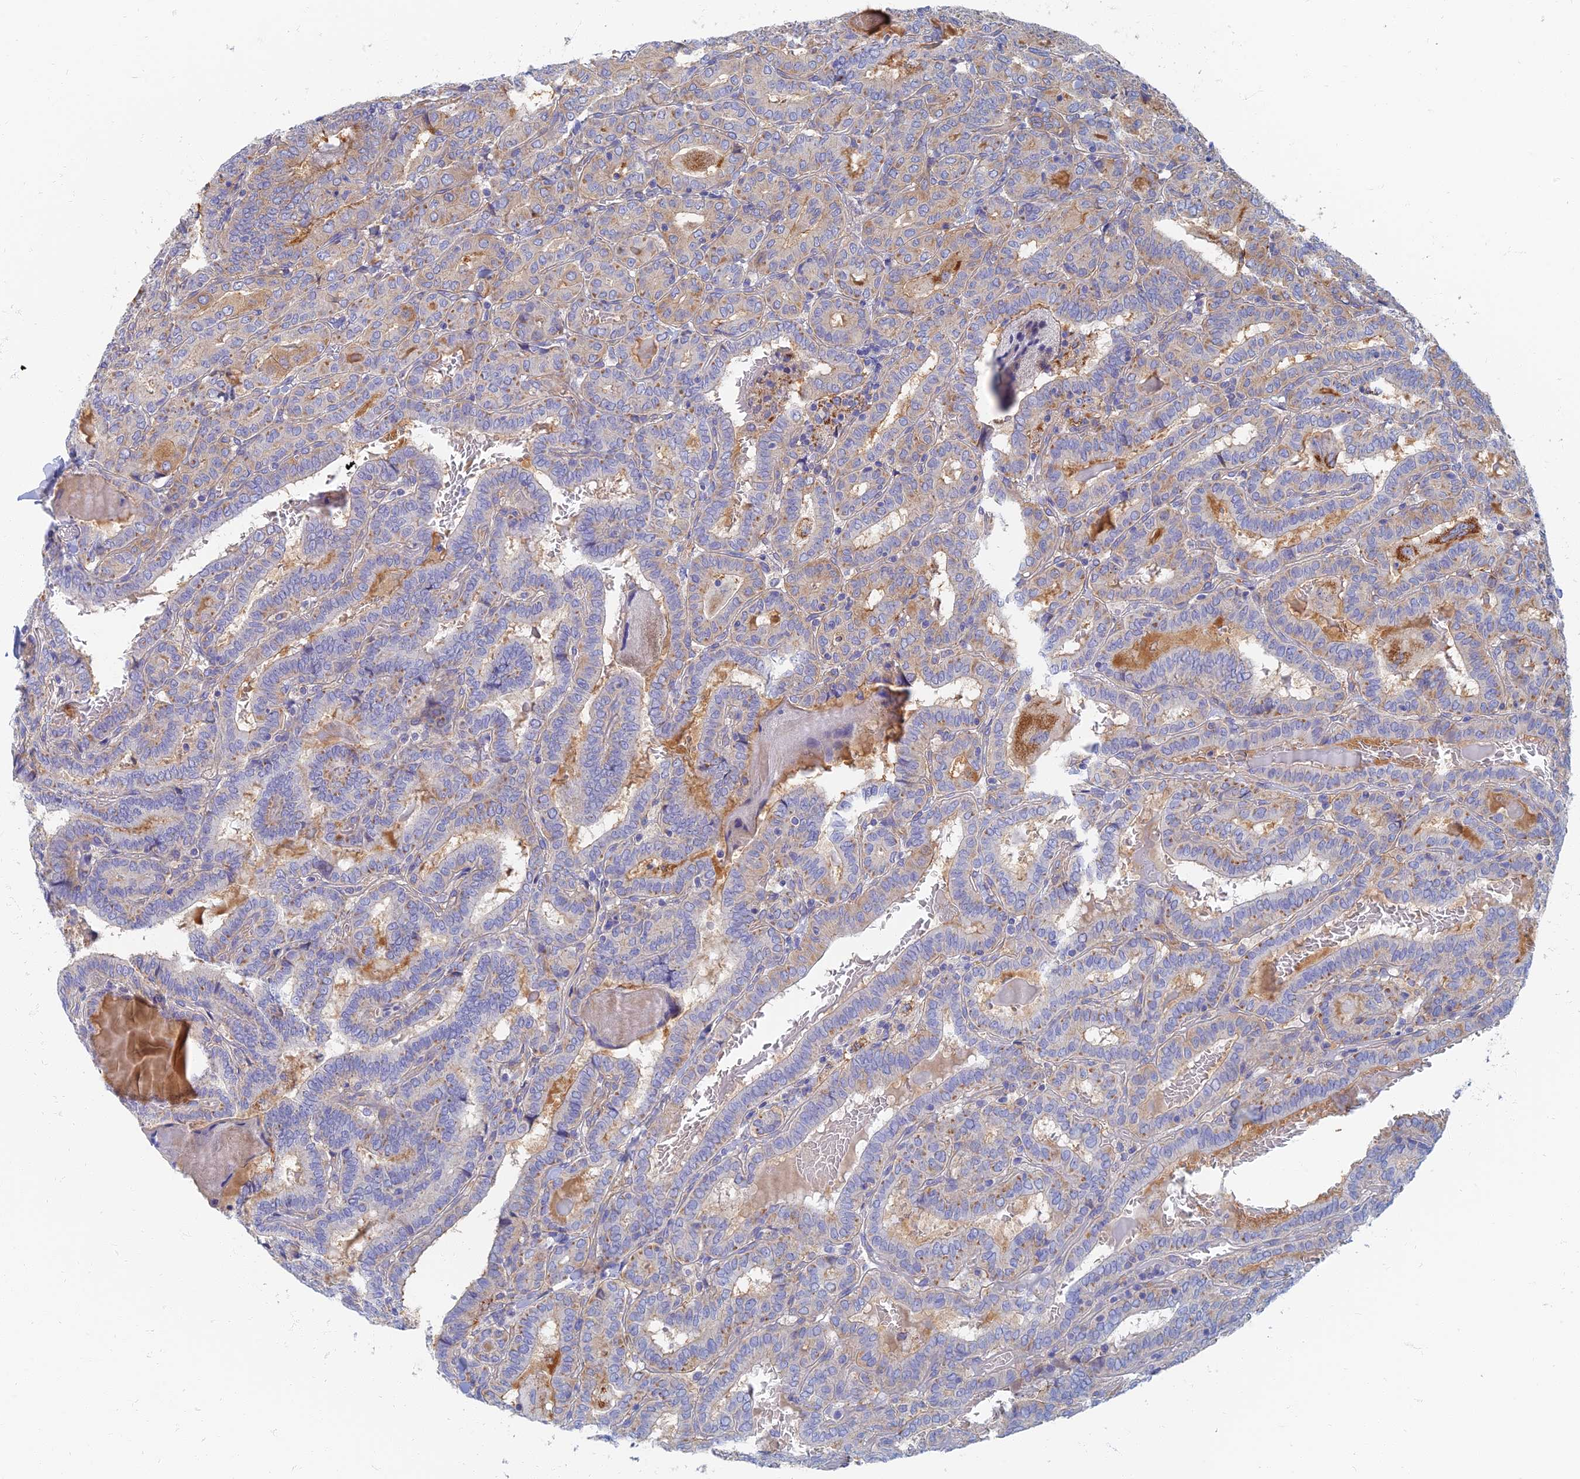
{"staining": {"intensity": "negative", "quantity": "none", "location": "none"}, "tissue": "thyroid cancer", "cell_type": "Tumor cells", "image_type": "cancer", "snomed": [{"axis": "morphology", "description": "Papillary adenocarcinoma, NOS"}, {"axis": "topography", "description": "Thyroid gland"}], "caption": "Immunohistochemical staining of thyroid cancer (papillary adenocarcinoma) reveals no significant staining in tumor cells.", "gene": "TMEM44", "patient": {"sex": "female", "age": 72}}